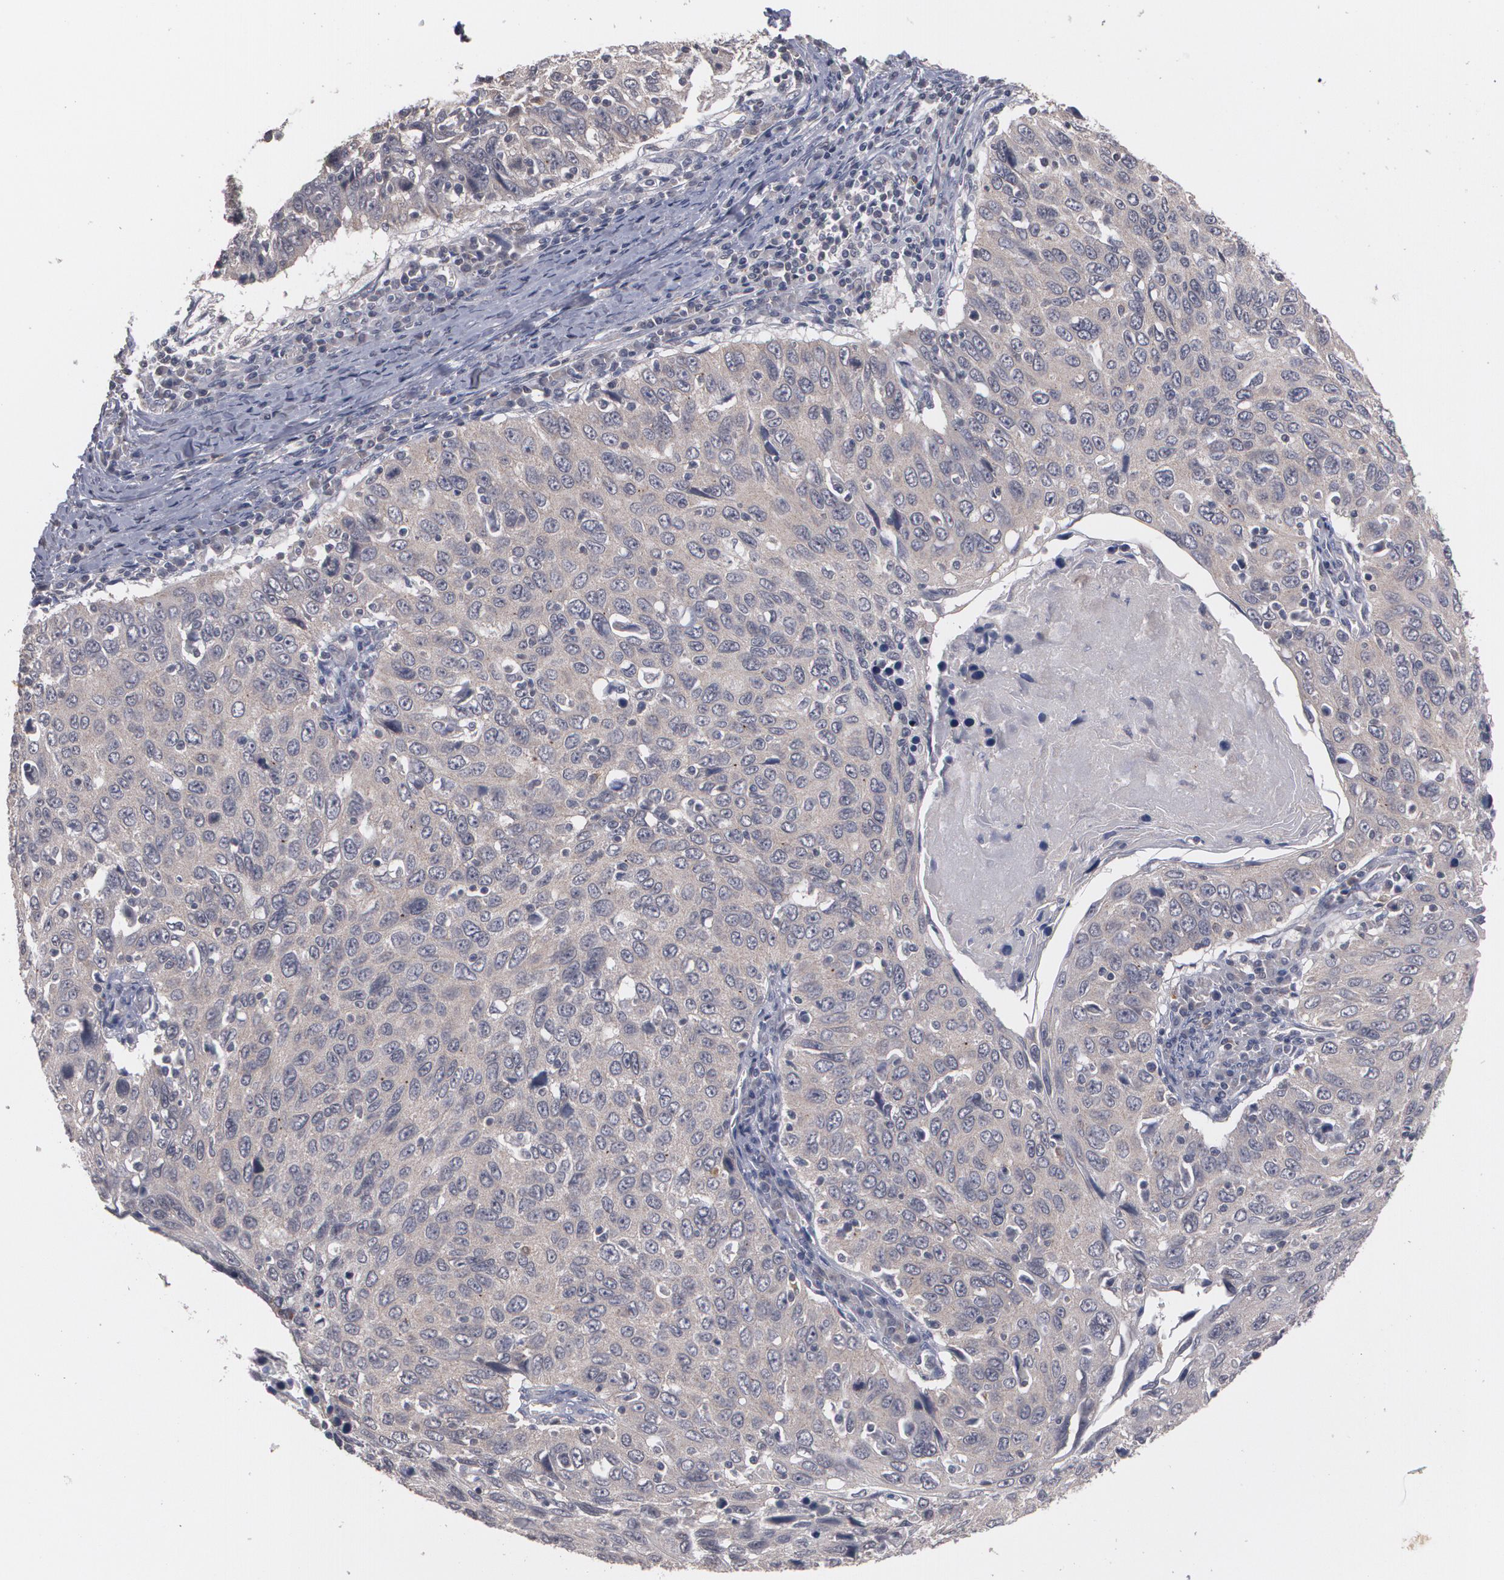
{"staining": {"intensity": "moderate", "quantity": ">75%", "location": "cytoplasmic/membranous"}, "tissue": "cervical cancer", "cell_type": "Tumor cells", "image_type": "cancer", "snomed": [{"axis": "morphology", "description": "Squamous cell carcinoma, NOS"}, {"axis": "topography", "description": "Cervix"}], "caption": "Cervical squamous cell carcinoma was stained to show a protein in brown. There is medium levels of moderate cytoplasmic/membranous staining in approximately >75% of tumor cells. (Brightfield microscopy of DAB IHC at high magnification).", "gene": "ARF6", "patient": {"sex": "female", "age": 53}}